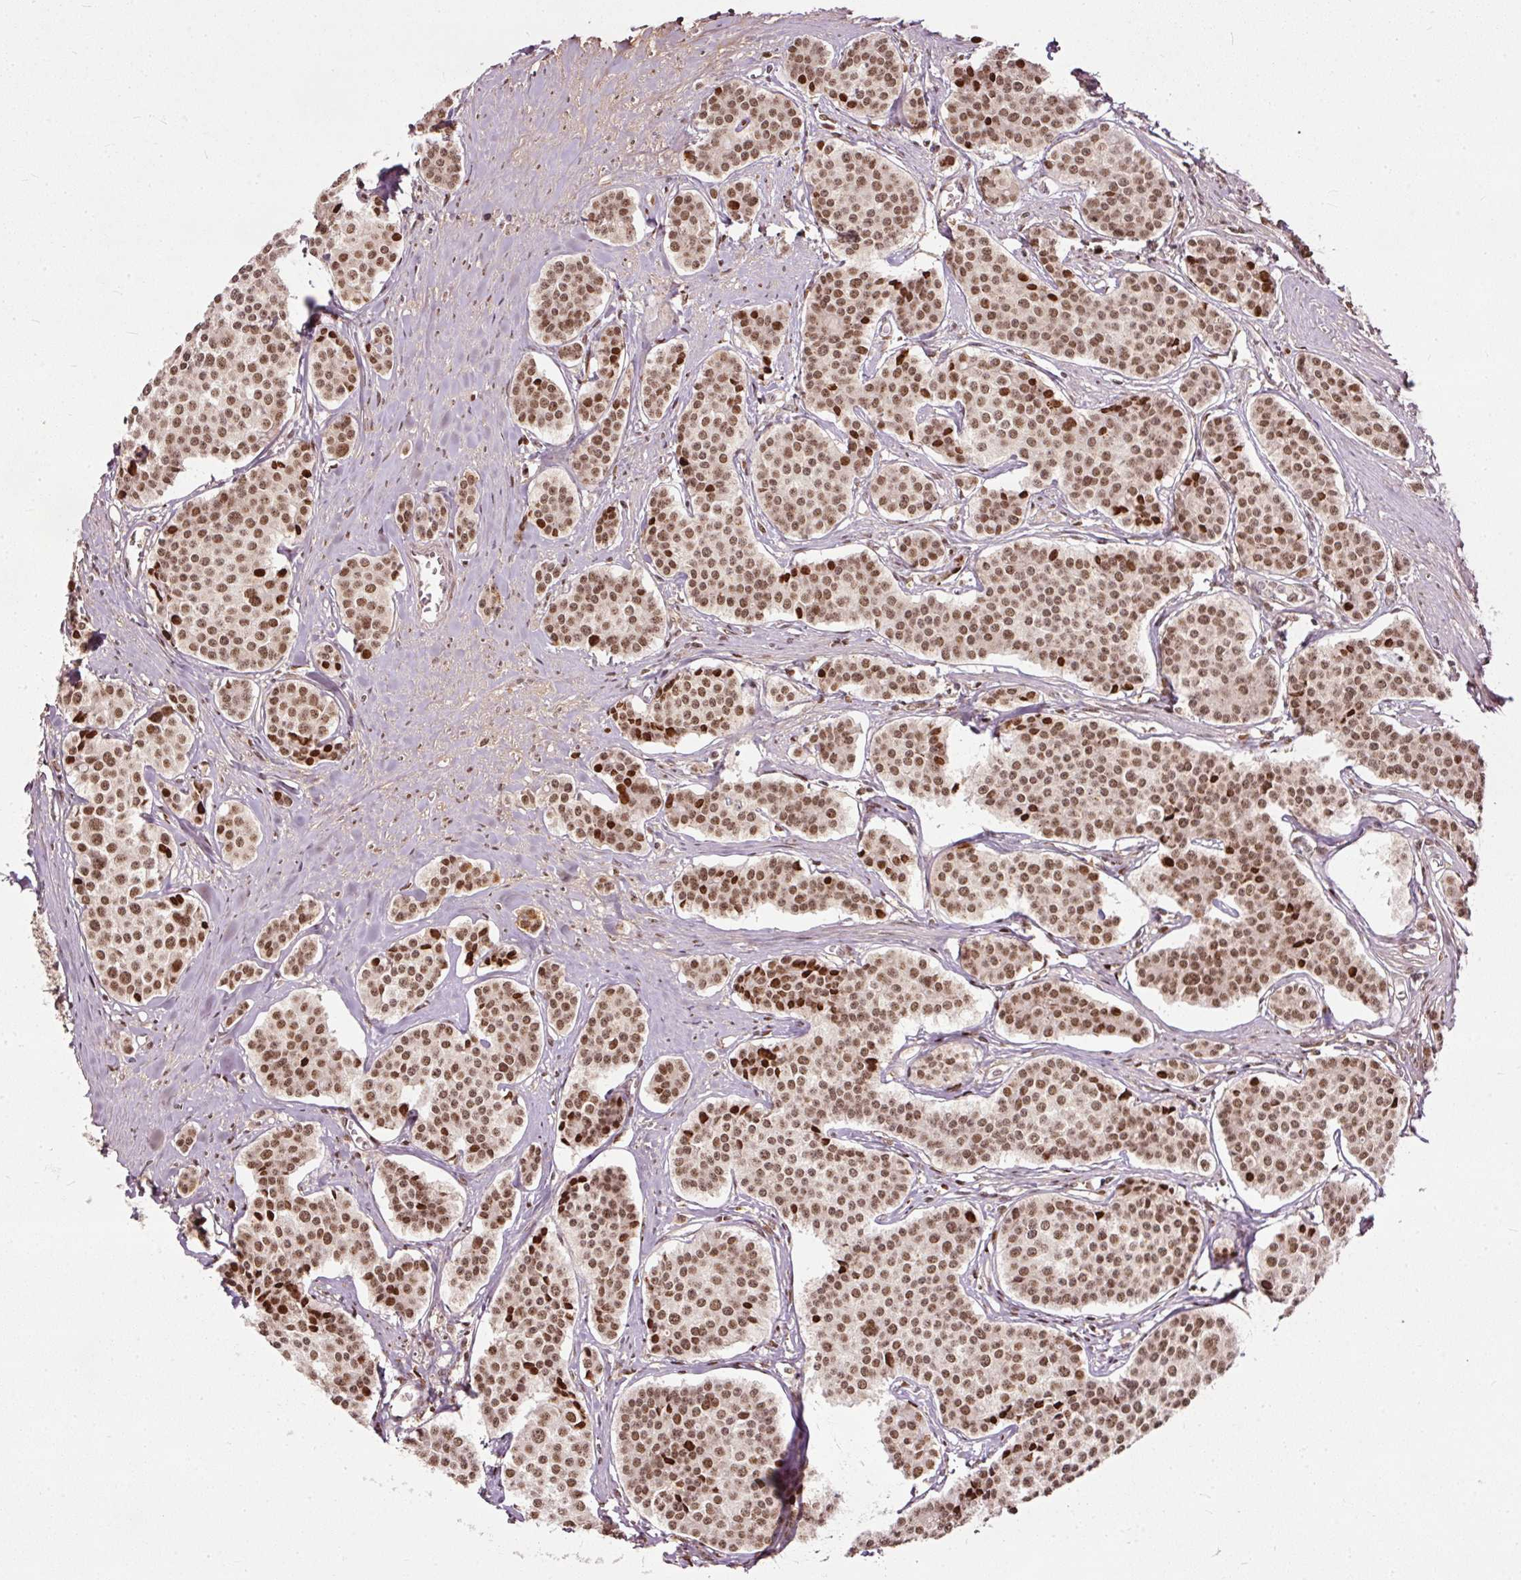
{"staining": {"intensity": "moderate", "quantity": ">75%", "location": "nuclear"}, "tissue": "carcinoid", "cell_type": "Tumor cells", "image_type": "cancer", "snomed": [{"axis": "morphology", "description": "Carcinoid, malignant, NOS"}, {"axis": "topography", "description": "Small intestine"}], "caption": "High-power microscopy captured an immunohistochemistry (IHC) micrograph of carcinoid, revealing moderate nuclear staining in about >75% of tumor cells.", "gene": "ZNF778", "patient": {"sex": "male", "age": 60}}